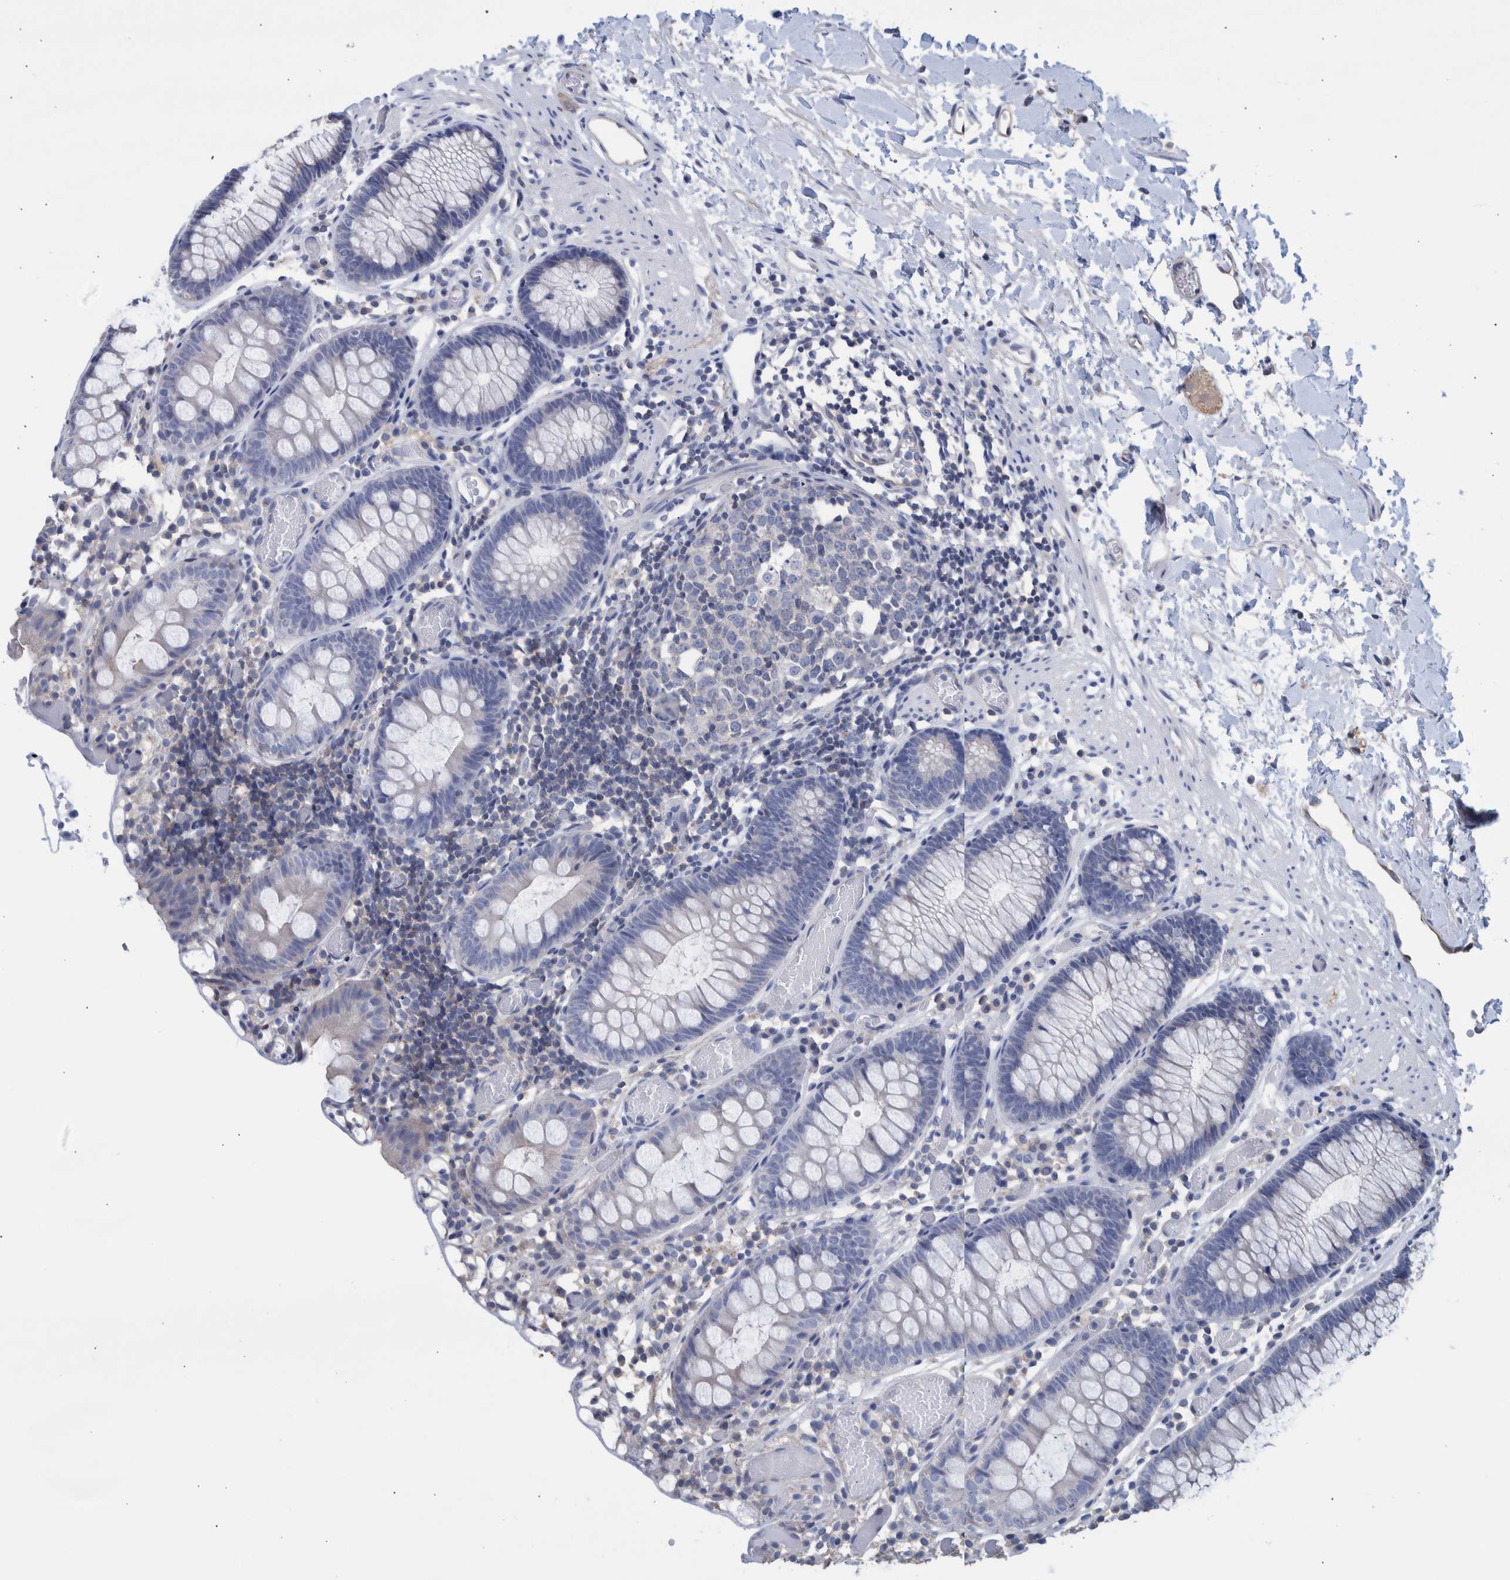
{"staining": {"intensity": "weak", "quantity": ">75%", "location": "cytoplasmic/membranous"}, "tissue": "colon", "cell_type": "Endothelial cells", "image_type": "normal", "snomed": [{"axis": "morphology", "description": "Normal tissue, NOS"}, {"axis": "topography", "description": "Colon"}], "caption": "Immunohistochemistry (DAB (3,3'-diaminobenzidine)) staining of benign human colon exhibits weak cytoplasmic/membranous protein expression in about >75% of endothelial cells.", "gene": "PPP3CC", "patient": {"sex": "male", "age": 14}}